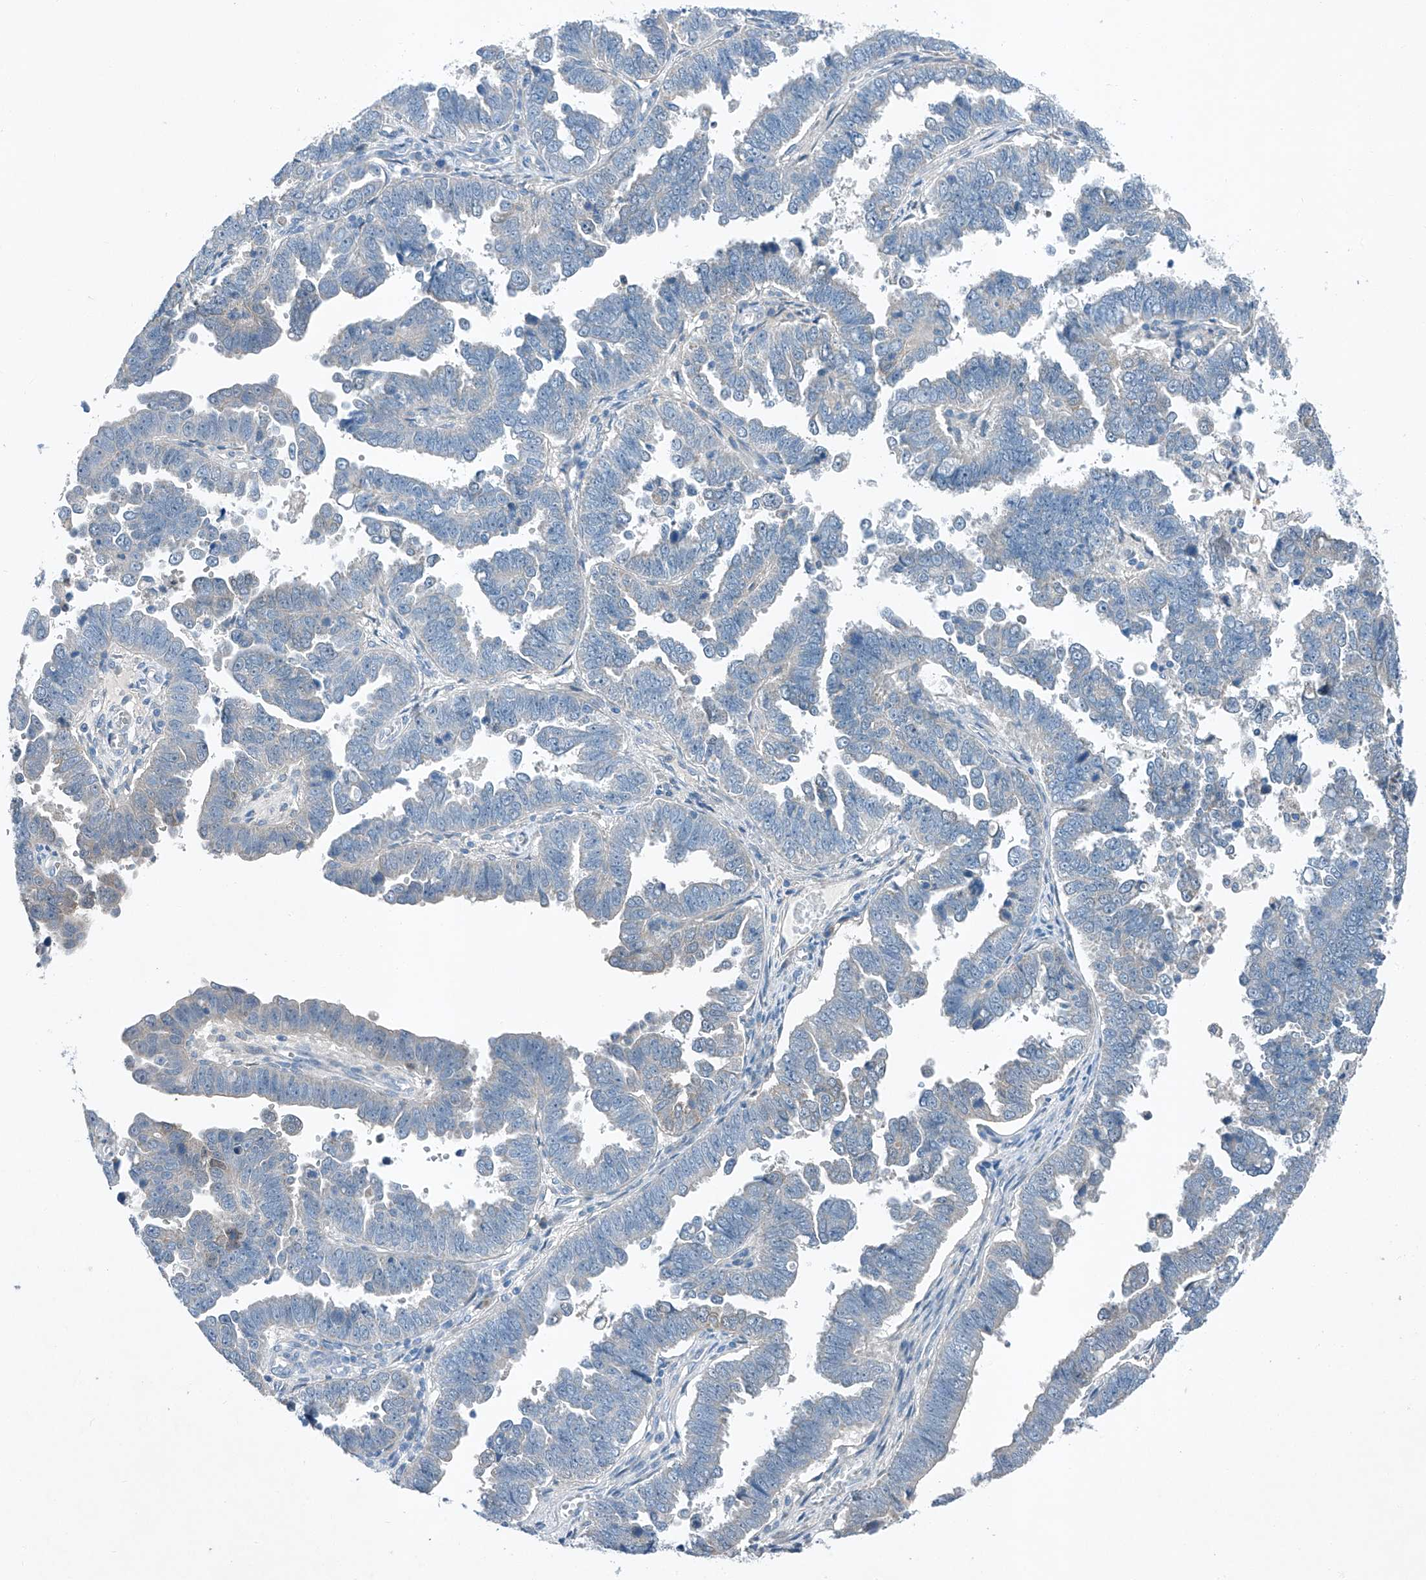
{"staining": {"intensity": "negative", "quantity": "none", "location": "none"}, "tissue": "endometrial cancer", "cell_type": "Tumor cells", "image_type": "cancer", "snomed": [{"axis": "morphology", "description": "Adenocarcinoma, NOS"}, {"axis": "topography", "description": "Endometrium"}], "caption": "Immunohistochemistry of human endometrial cancer displays no staining in tumor cells.", "gene": "MDGA1", "patient": {"sex": "female", "age": 75}}